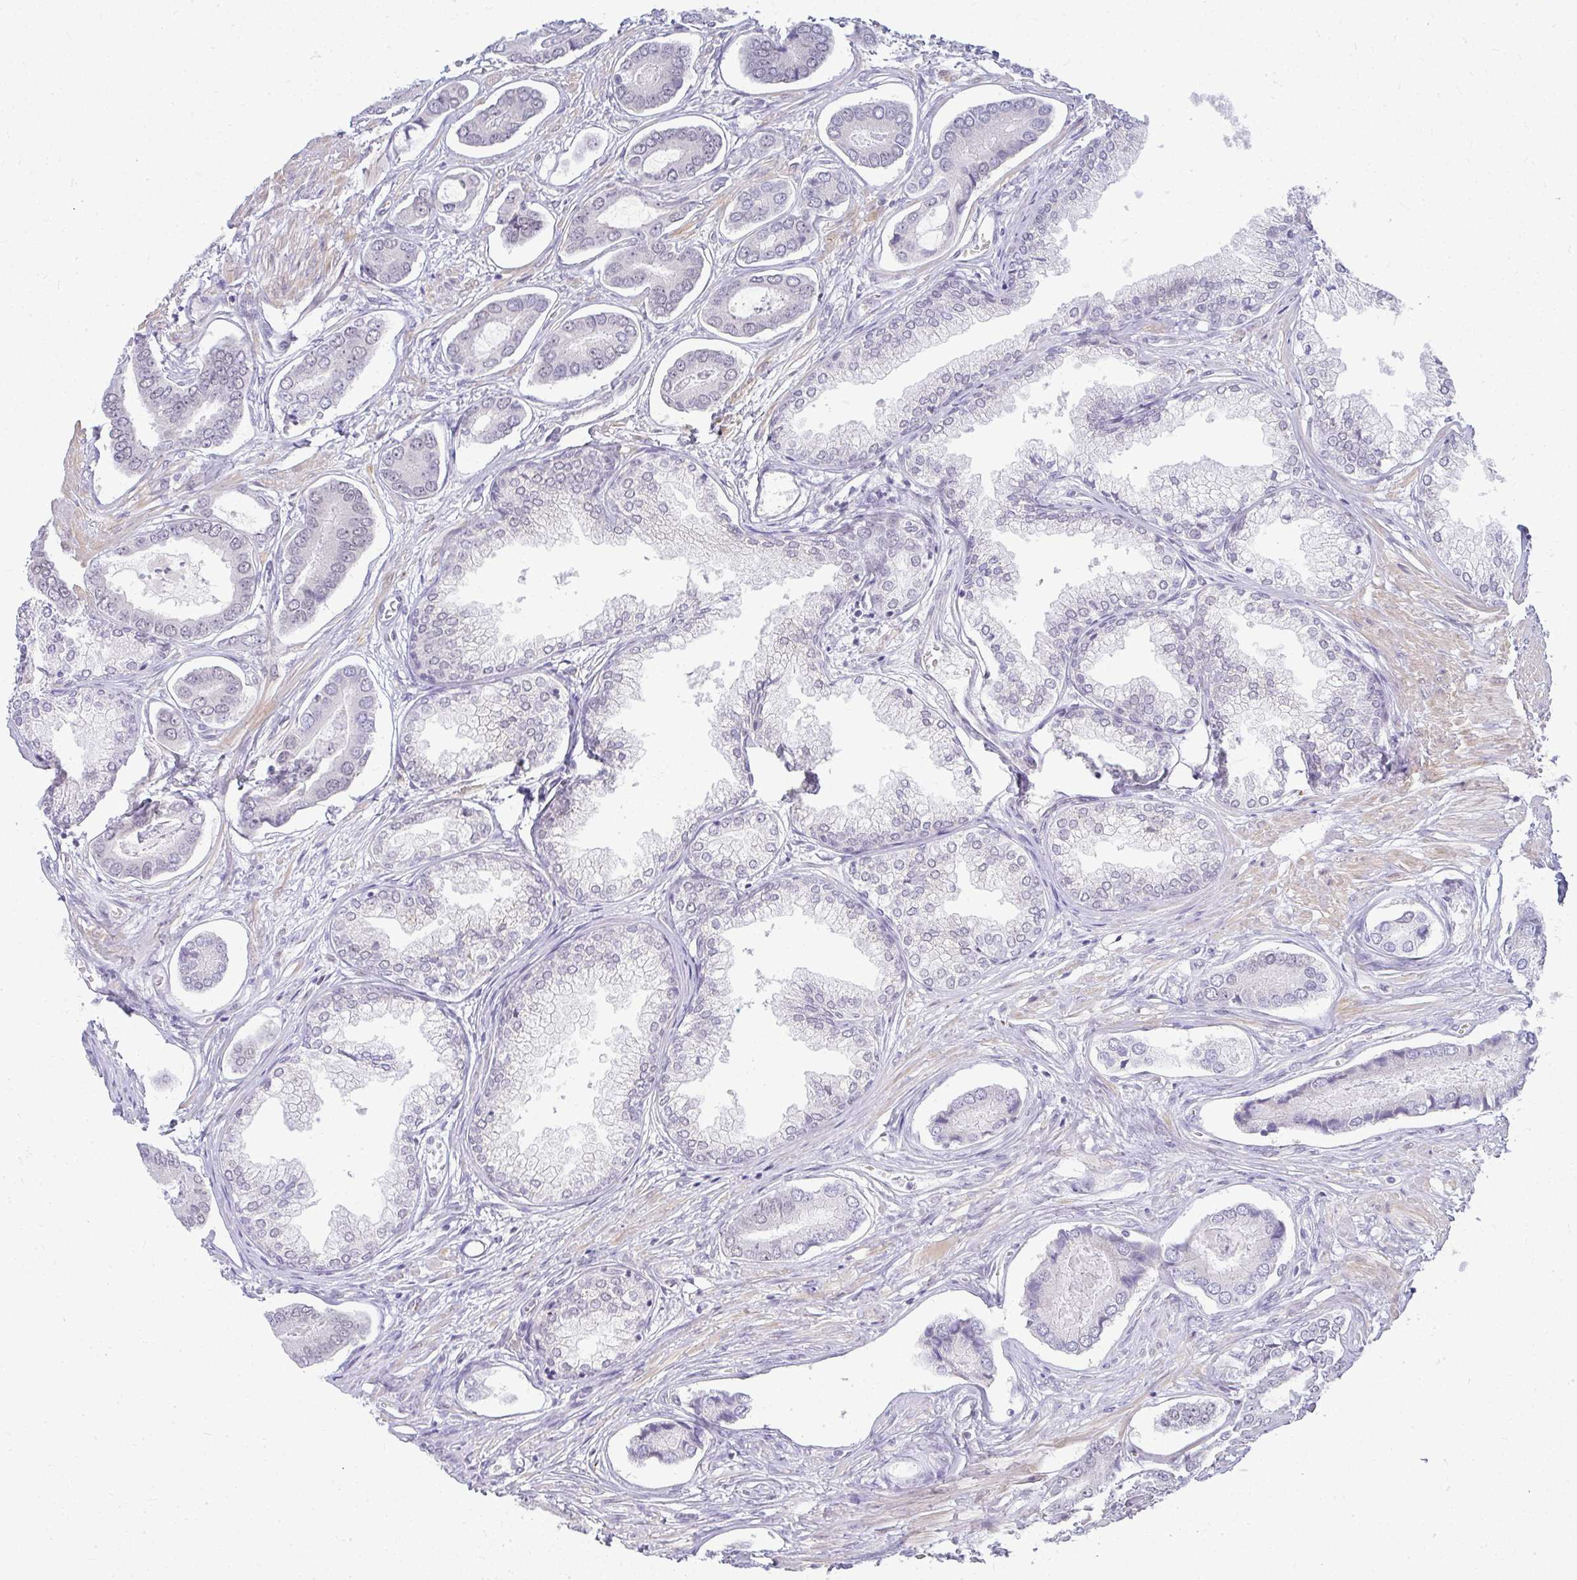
{"staining": {"intensity": "negative", "quantity": "none", "location": "none"}, "tissue": "prostate cancer", "cell_type": "Tumor cells", "image_type": "cancer", "snomed": [{"axis": "morphology", "description": "Adenocarcinoma, NOS"}, {"axis": "topography", "description": "Prostate and seminal vesicle, NOS"}], "caption": "DAB (3,3'-diaminobenzidine) immunohistochemical staining of prostate cancer displays no significant staining in tumor cells. (Stains: DAB IHC with hematoxylin counter stain, Microscopy: brightfield microscopy at high magnification).", "gene": "TEX33", "patient": {"sex": "male", "age": 76}}